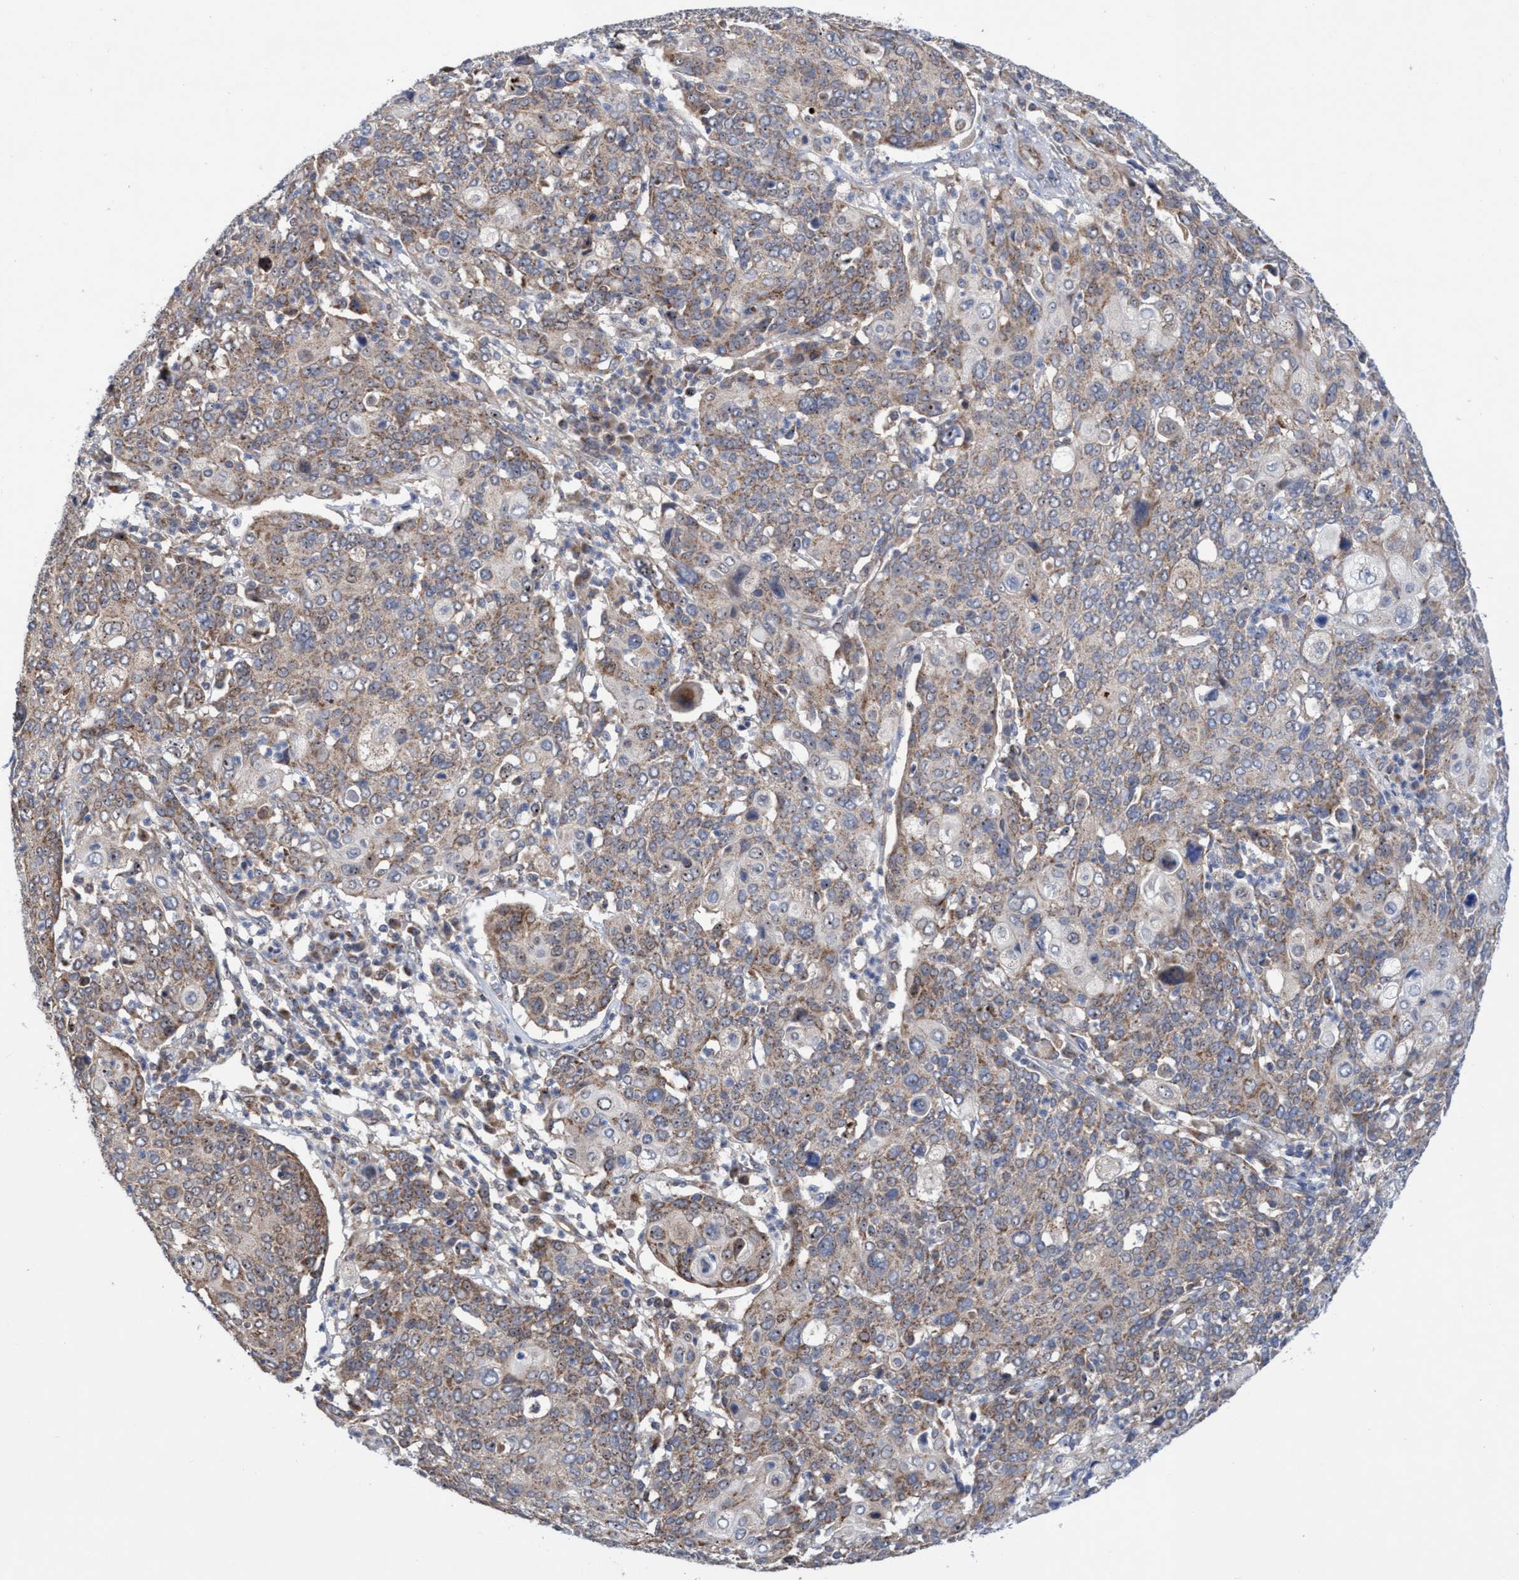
{"staining": {"intensity": "weak", "quantity": ">75%", "location": "cytoplasmic/membranous,nuclear"}, "tissue": "cervical cancer", "cell_type": "Tumor cells", "image_type": "cancer", "snomed": [{"axis": "morphology", "description": "Squamous cell carcinoma, NOS"}, {"axis": "topography", "description": "Cervix"}], "caption": "Immunohistochemistry (IHC) micrograph of cervical squamous cell carcinoma stained for a protein (brown), which reveals low levels of weak cytoplasmic/membranous and nuclear staining in approximately >75% of tumor cells.", "gene": "P2RY14", "patient": {"sex": "female", "age": 40}}